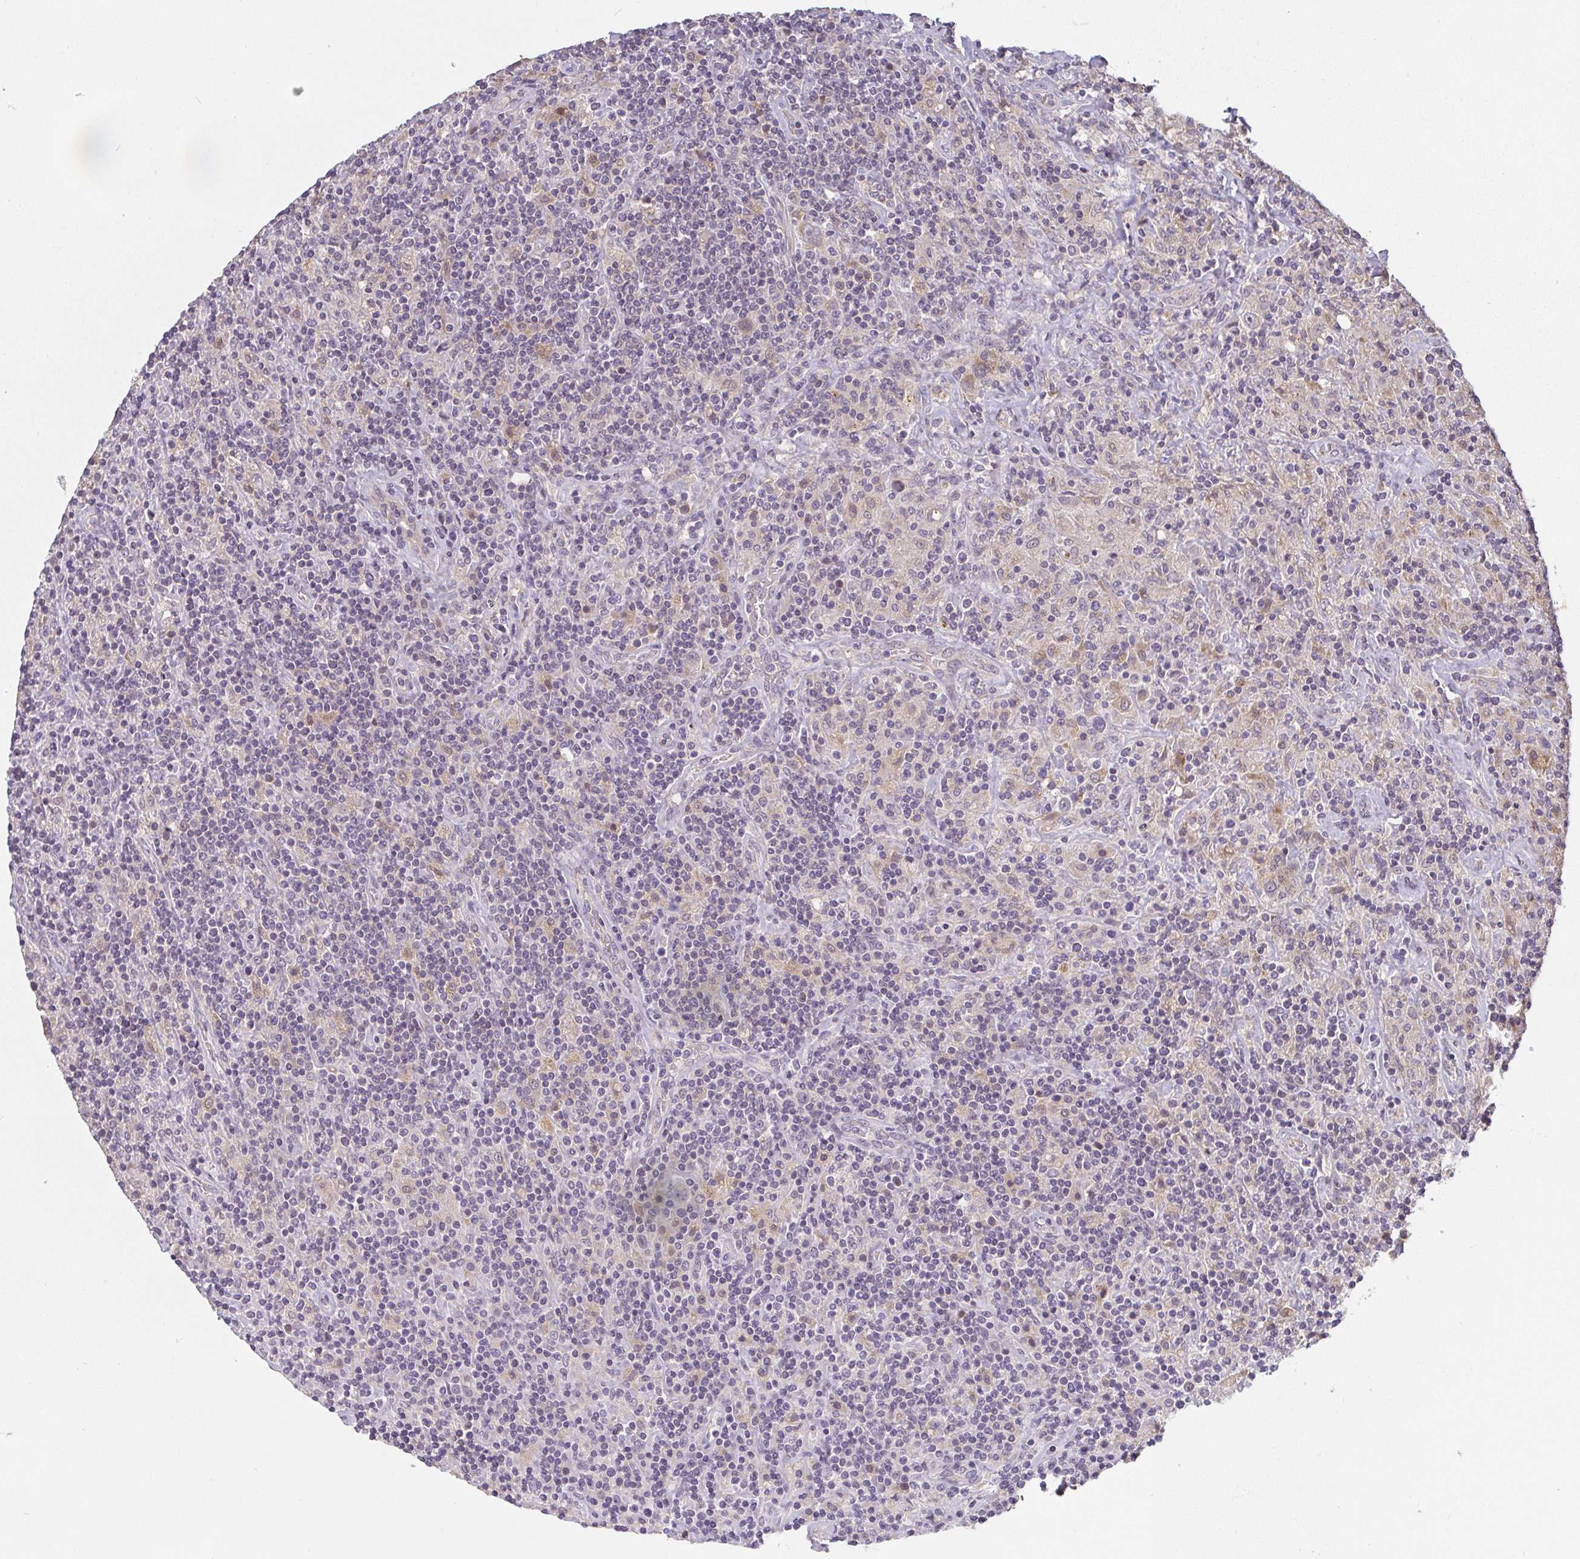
{"staining": {"intensity": "negative", "quantity": "none", "location": "none"}, "tissue": "lymphoma", "cell_type": "Tumor cells", "image_type": "cancer", "snomed": [{"axis": "morphology", "description": "Hodgkin's disease, NOS"}, {"axis": "topography", "description": "Lymph node"}], "caption": "IHC of human lymphoma exhibits no positivity in tumor cells.", "gene": "SLC35B3", "patient": {"sex": "male", "age": 70}}